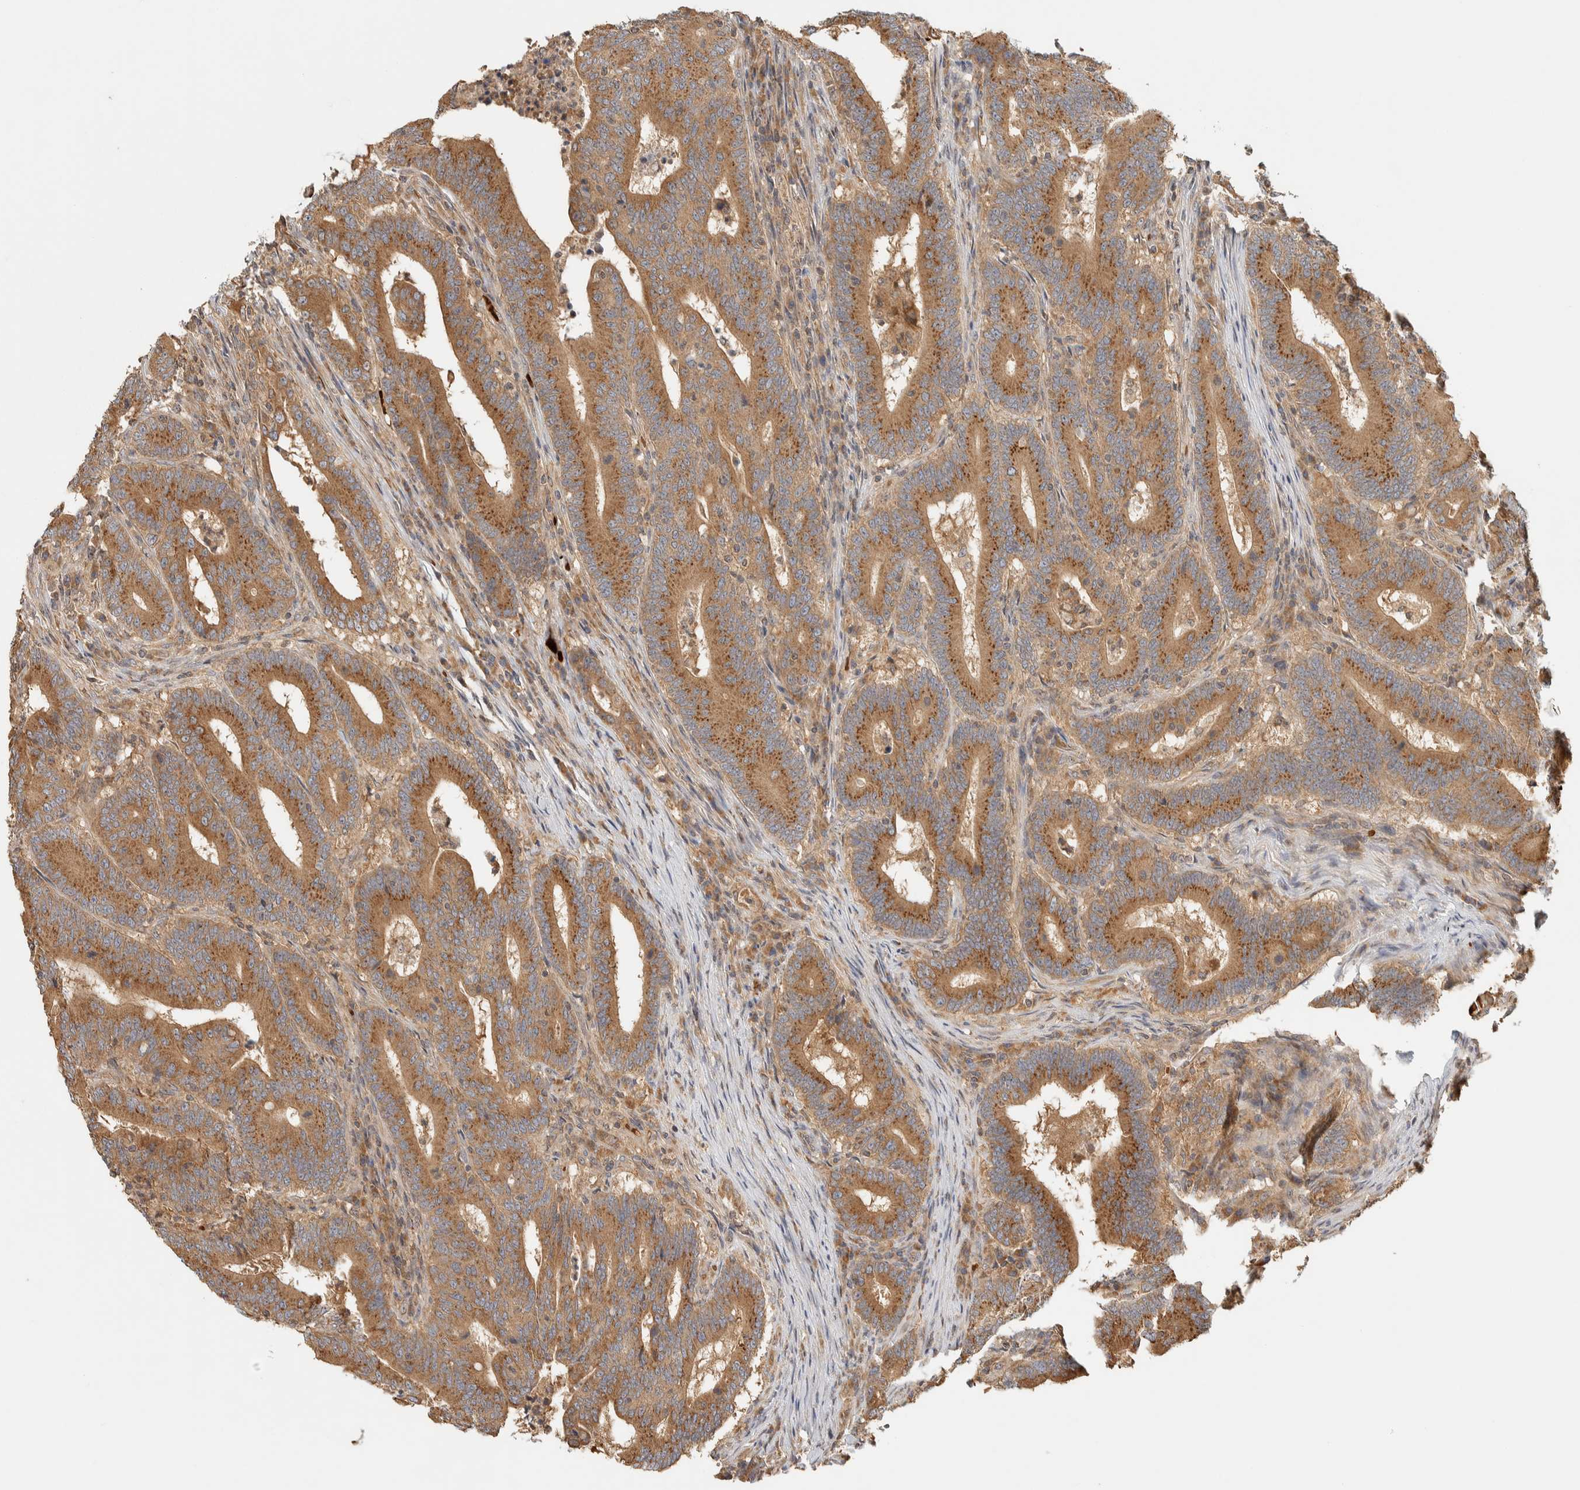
{"staining": {"intensity": "moderate", "quantity": ">75%", "location": "cytoplasmic/membranous"}, "tissue": "colorectal cancer", "cell_type": "Tumor cells", "image_type": "cancer", "snomed": [{"axis": "morphology", "description": "Adenocarcinoma, NOS"}, {"axis": "topography", "description": "Colon"}], "caption": "There is medium levels of moderate cytoplasmic/membranous positivity in tumor cells of colorectal cancer, as demonstrated by immunohistochemical staining (brown color).", "gene": "TTI2", "patient": {"sex": "female", "age": 66}}